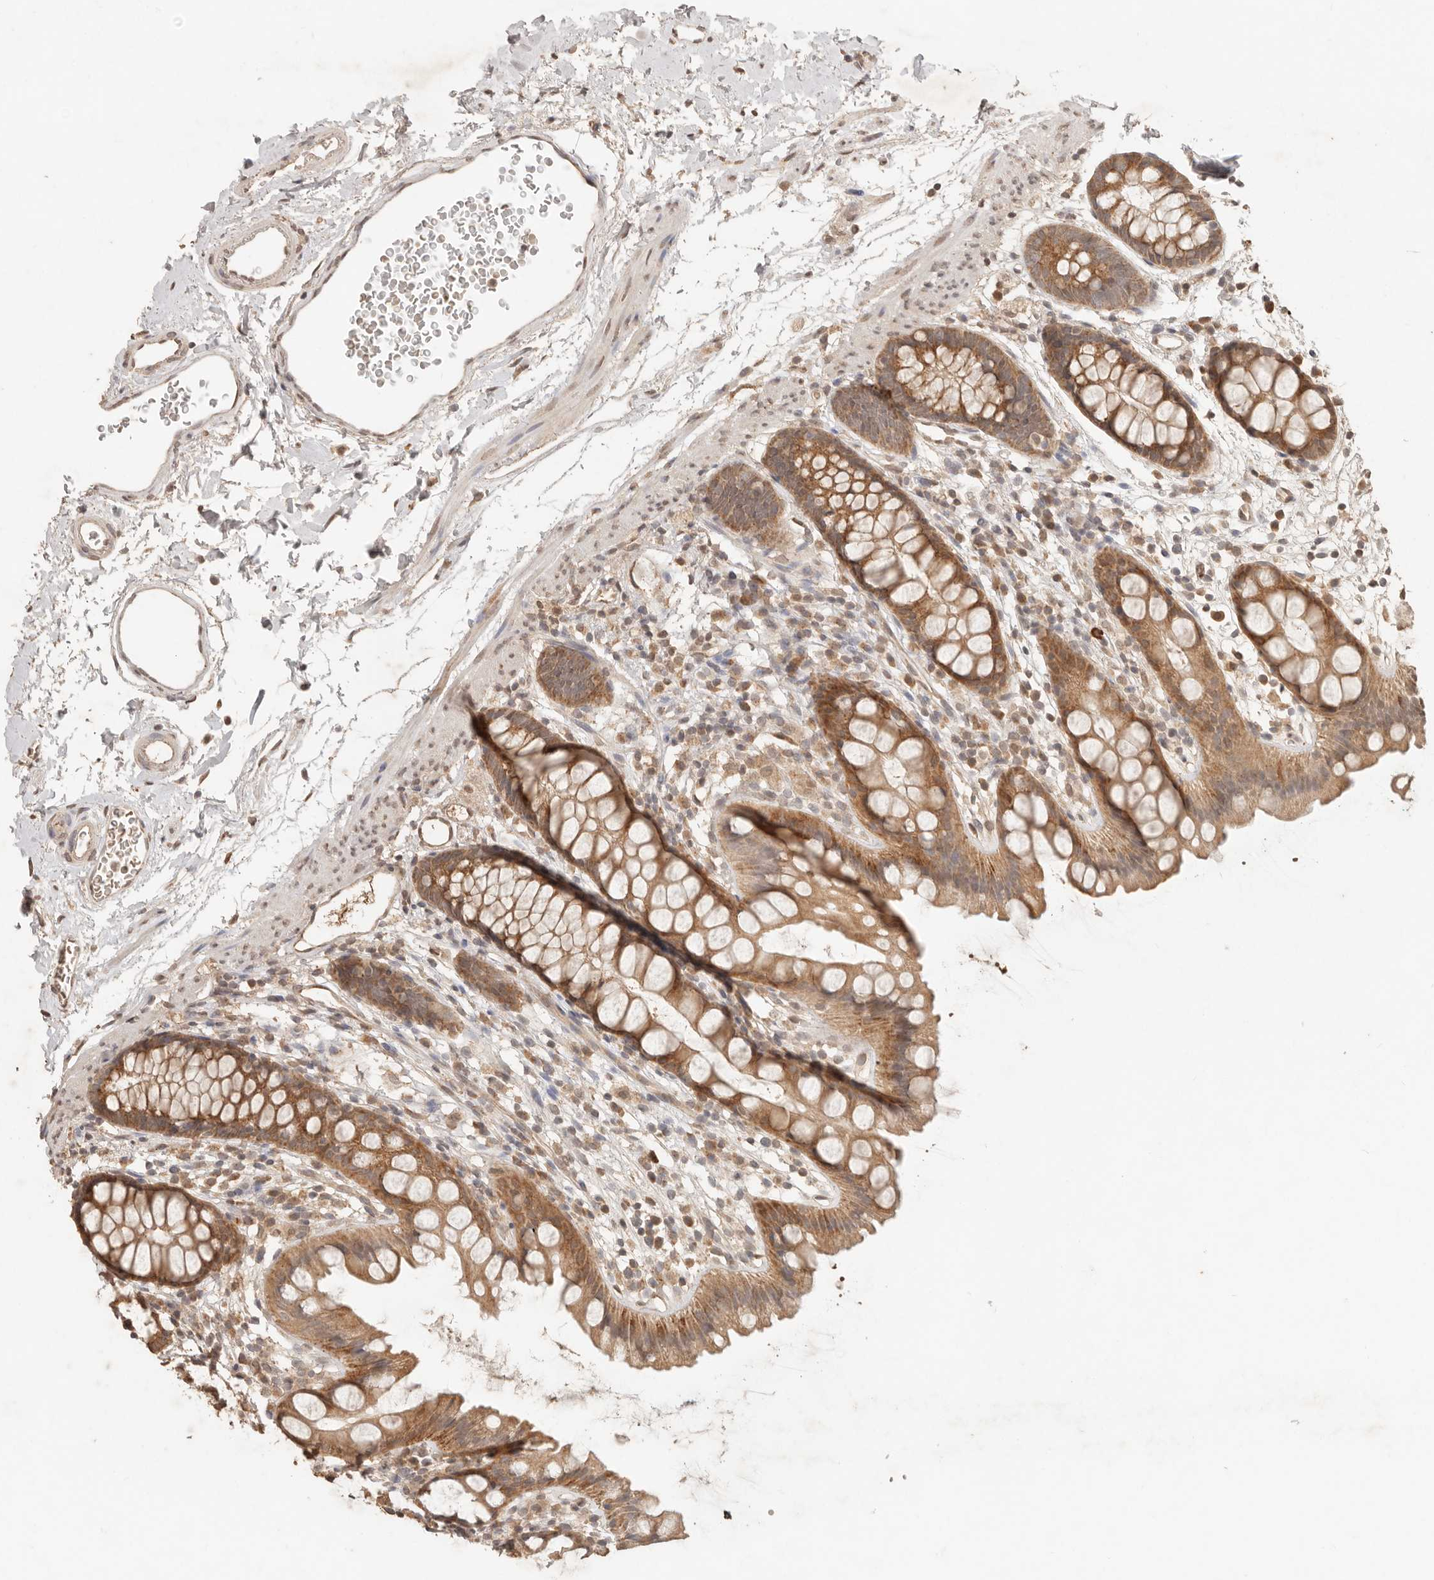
{"staining": {"intensity": "moderate", "quantity": ">75%", "location": "cytoplasmic/membranous"}, "tissue": "rectum", "cell_type": "Glandular cells", "image_type": "normal", "snomed": [{"axis": "morphology", "description": "Normal tissue, NOS"}, {"axis": "topography", "description": "Rectum"}], "caption": "Immunohistochemistry (IHC) of benign human rectum exhibits medium levels of moderate cytoplasmic/membranous expression in about >75% of glandular cells. (IHC, brightfield microscopy, high magnification).", "gene": "LMO4", "patient": {"sex": "female", "age": 65}}